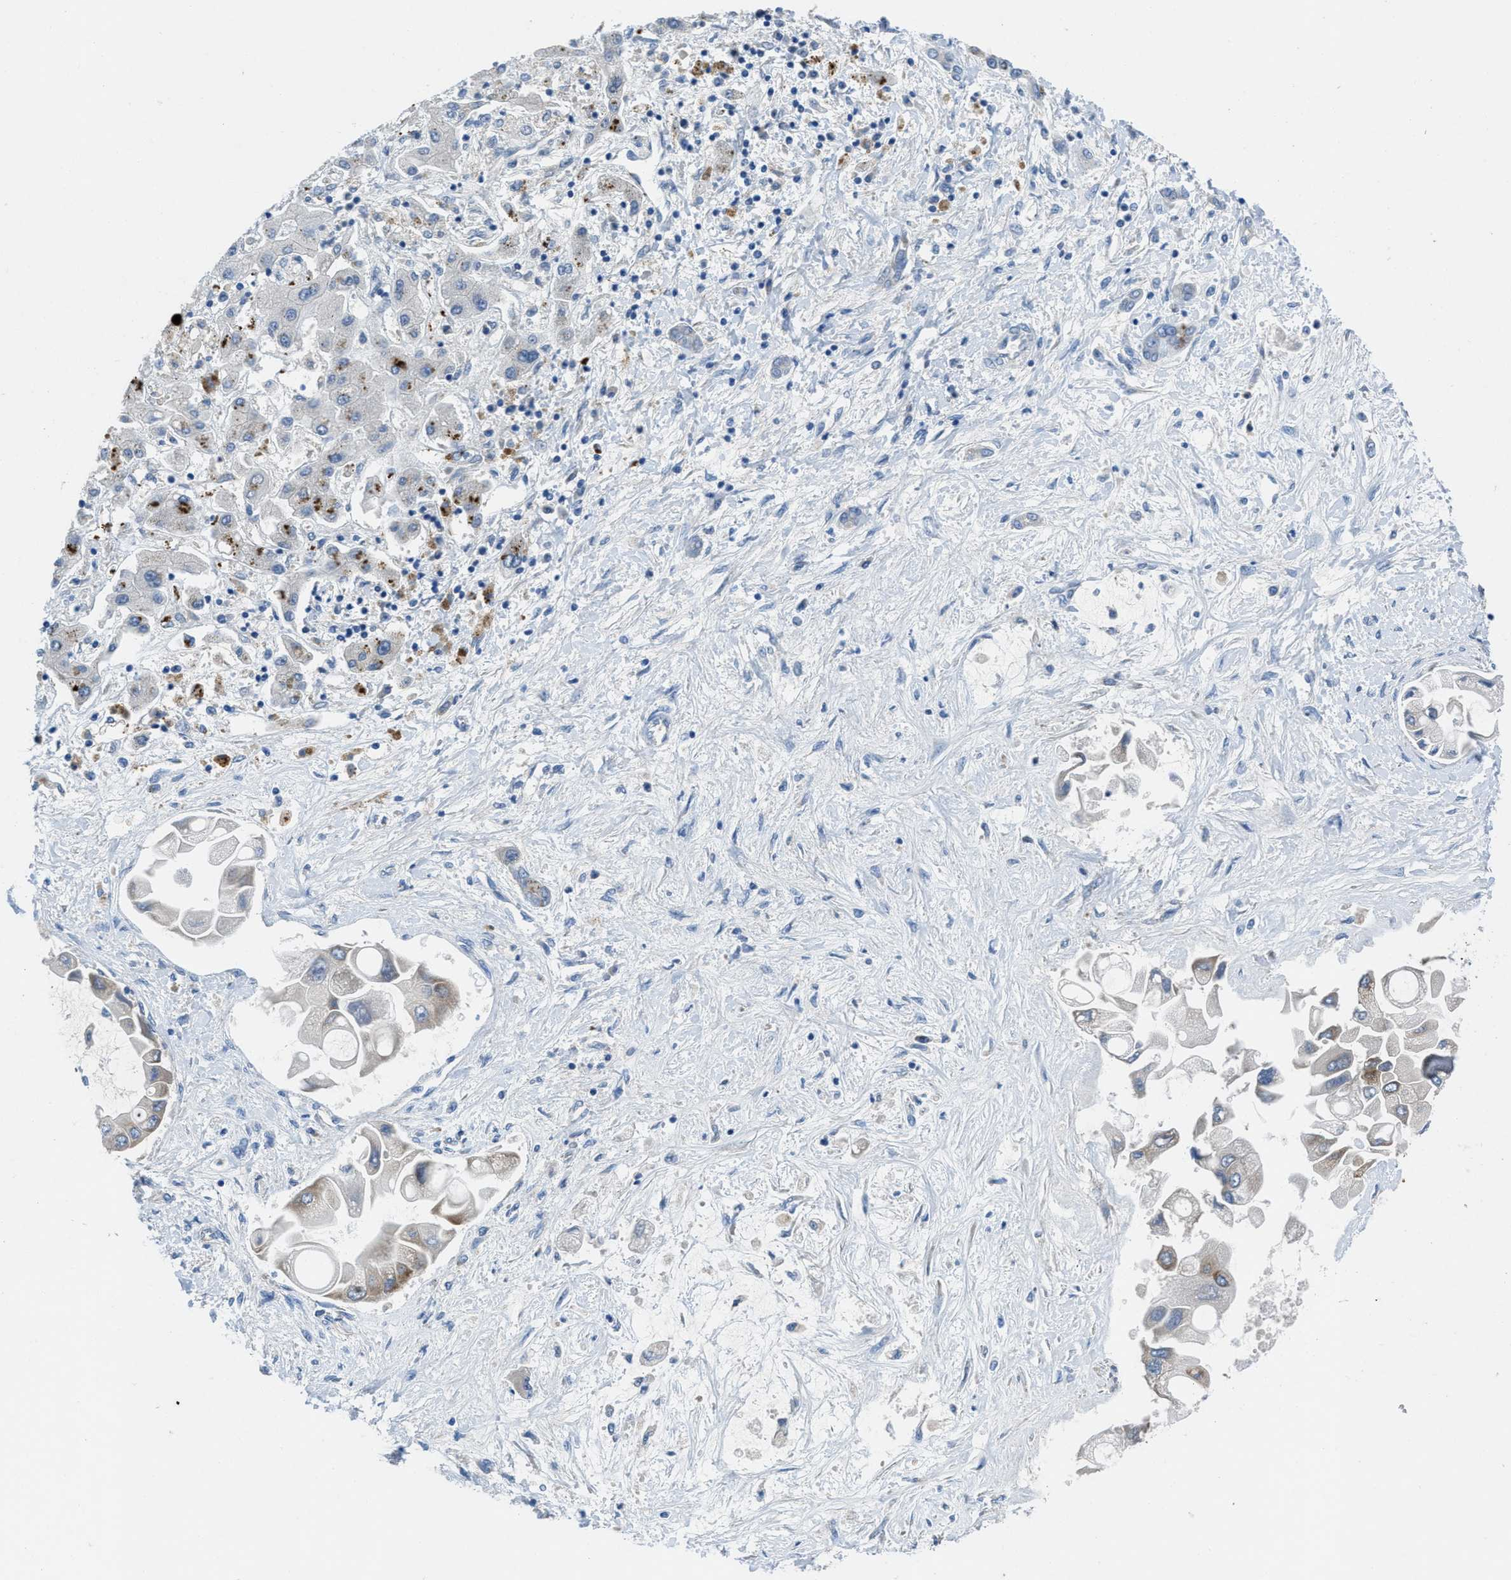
{"staining": {"intensity": "moderate", "quantity": "<25%", "location": "cytoplasmic/membranous"}, "tissue": "liver cancer", "cell_type": "Tumor cells", "image_type": "cancer", "snomed": [{"axis": "morphology", "description": "Cholangiocarcinoma"}, {"axis": "topography", "description": "Liver"}], "caption": "There is low levels of moderate cytoplasmic/membranous expression in tumor cells of liver cancer (cholangiocarcinoma), as demonstrated by immunohistochemical staining (brown color).", "gene": "PGR", "patient": {"sex": "male", "age": 50}}